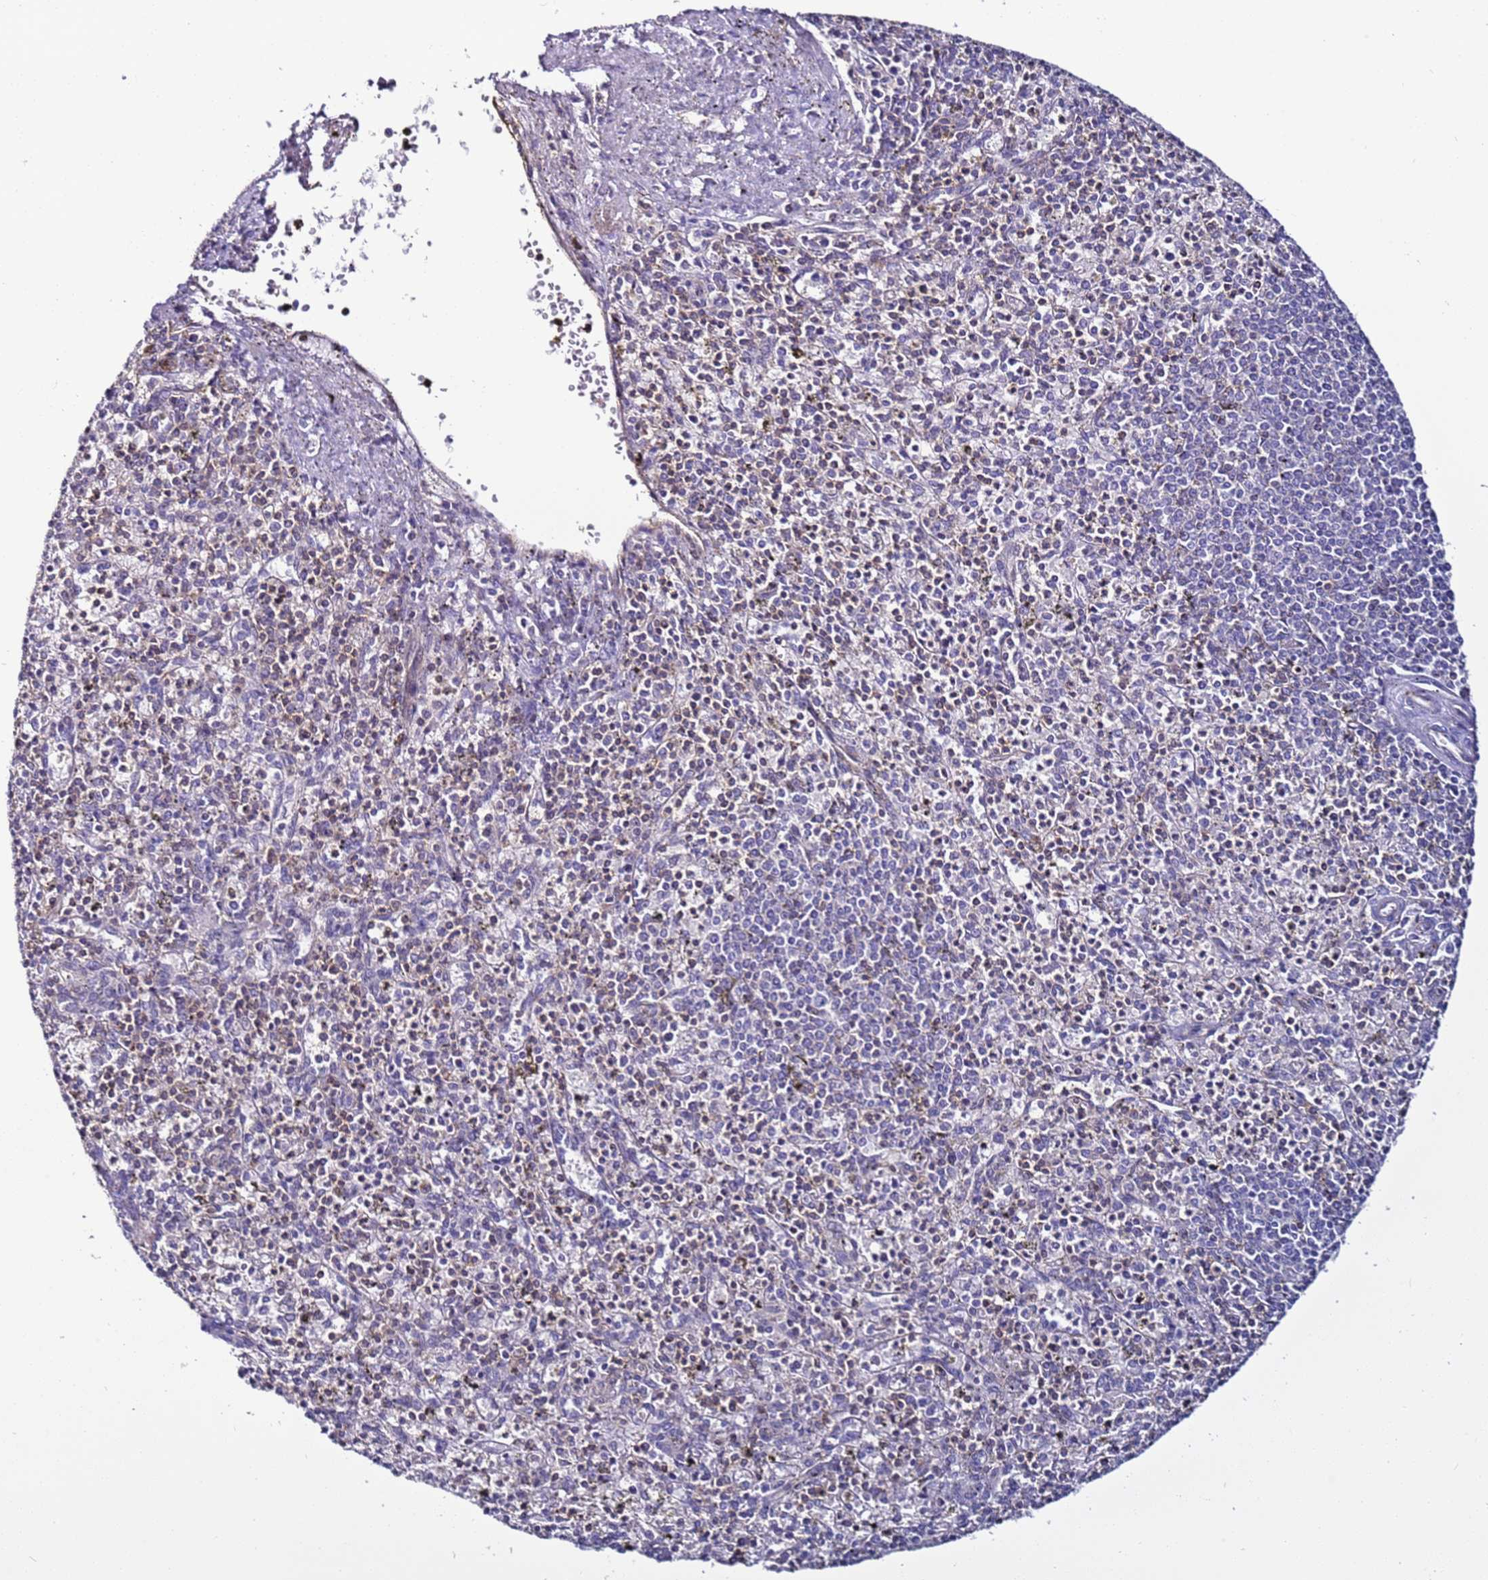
{"staining": {"intensity": "weak", "quantity": "25%-75%", "location": "cytoplasmic/membranous"}, "tissue": "spleen", "cell_type": "Cells in red pulp", "image_type": "normal", "snomed": [{"axis": "morphology", "description": "Normal tissue, NOS"}, {"axis": "topography", "description": "Spleen"}], "caption": "An image showing weak cytoplasmic/membranous positivity in about 25%-75% of cells in red pulp in benign spleen, as visualized by brown immunohistochemical staining.", "gene": "TENM3", "patient": {"sex": "male", "age": 72}}